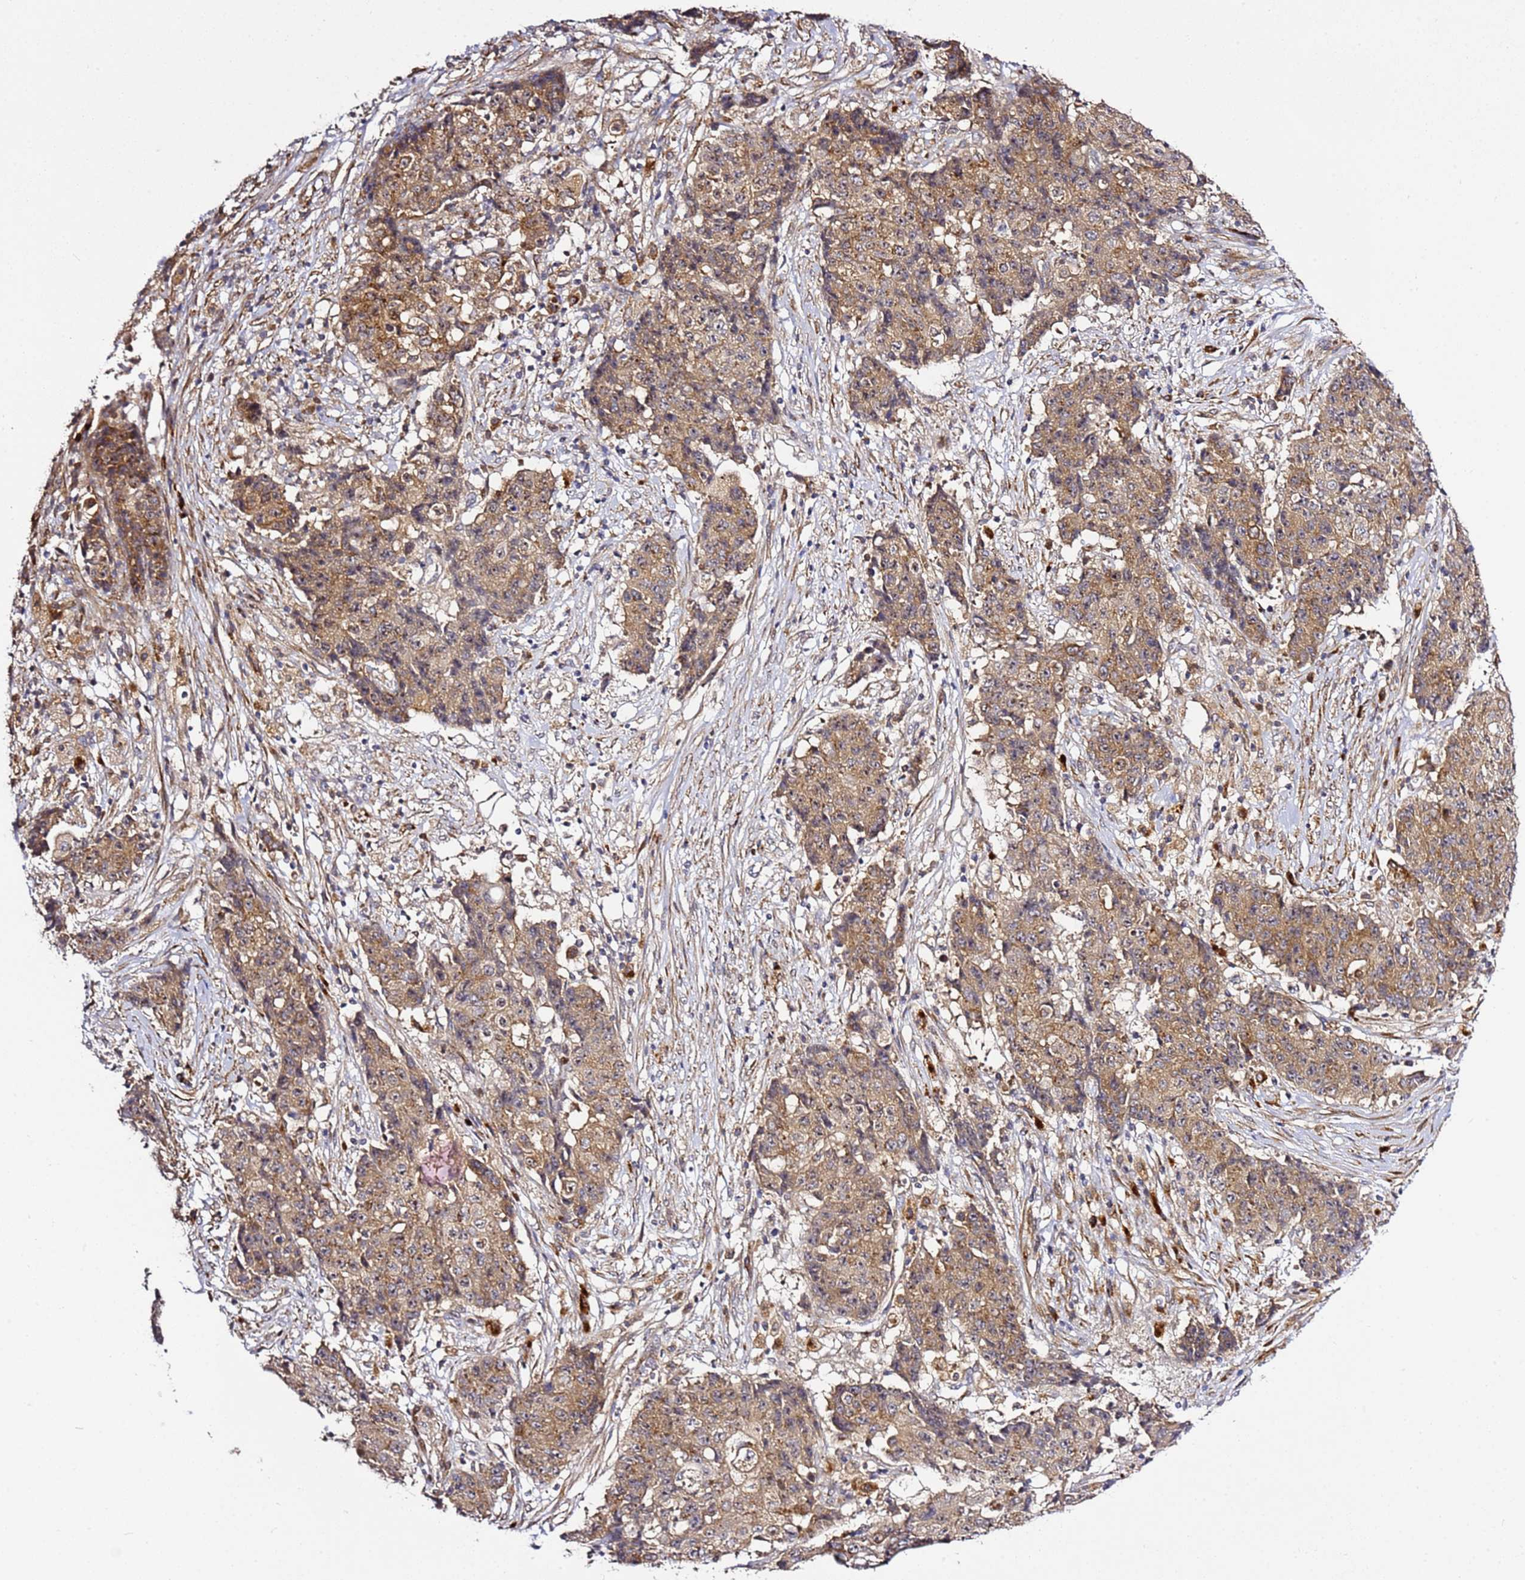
{"staining": {"intensity": "moderate", "quantity": ">75%", "location": "cytoplasmic/membranous"}, "tissue": "ovarian cancer", "cell_type": "Tumor cells", "image_type": "cancer", "snomed": [{"axis": "morphology", "description": "Carcinoma, endometroid"}, {"axis": "topography", "description": "Ovary"}], "caption": "Brown immunohistochemical staining in human ovarian endometroid carcinoma exhibits moderate cytoplasmic/membranous staining in about >75% of tumor cells.", "gene": "PVRIG", "patient": {"sex": "female", "age": 42}}